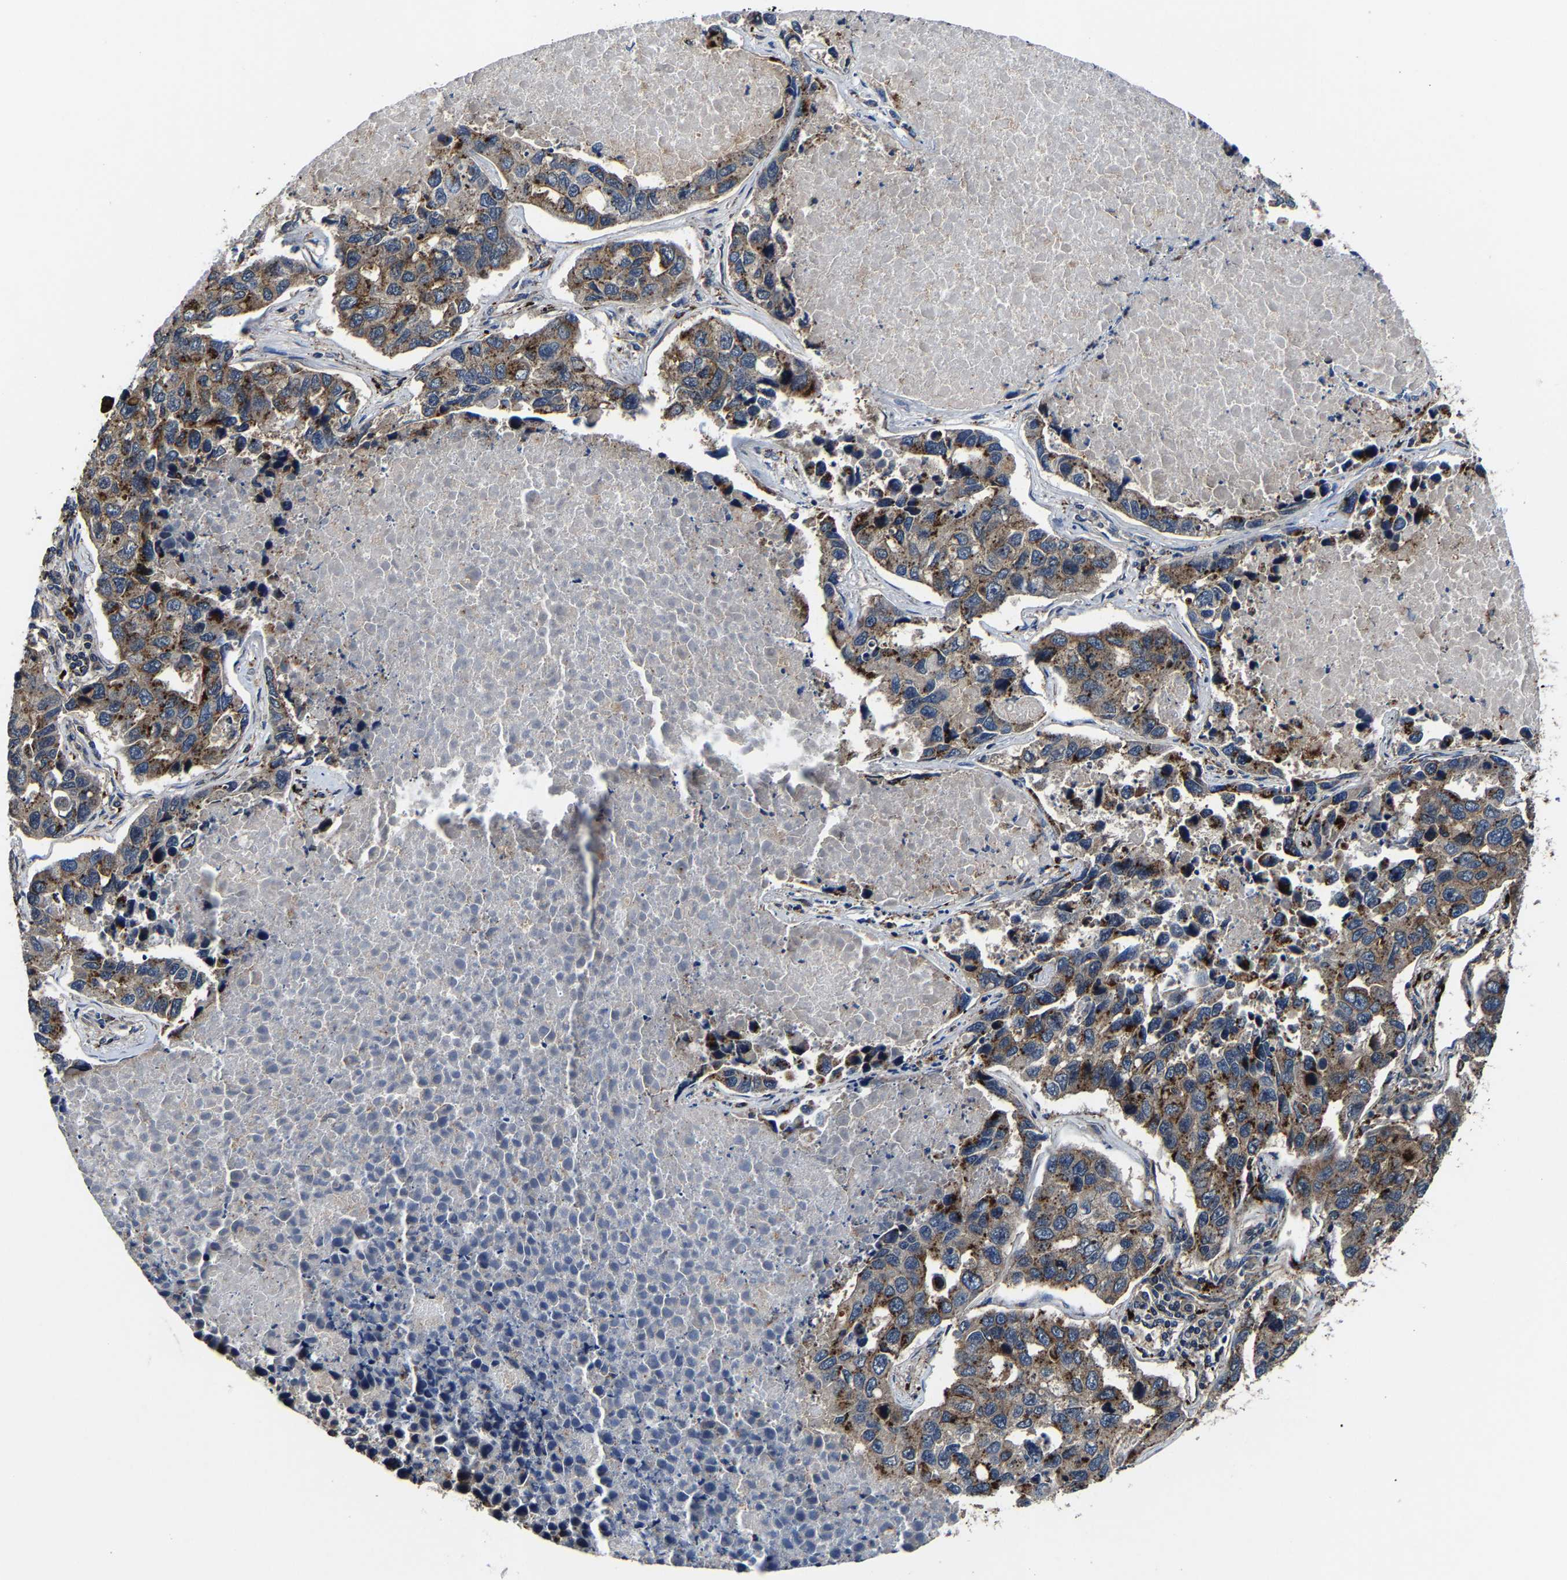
{"staining": {"intensity": "moderate", "quantity": "25%-75%", "location": "cytoplasmic/membranous"}, "tissue": "lung cancer", "cell_type": "Tumor cells", "image_type": "cancer", "snomed": [{"axis": "morphology", "description": "Adenocarcinoma, NOS"}, {"axis": "topography", "description": "Lung"}], "caption": "Protein expression analysis of human adenocarcinoma (lung) reveals moderate cytoplasmic/membranous expression in approximately 25%-75% of tumor cells. (DAB (3,3'-diaminobenzidine) IHC, brown staining for protein, blue staining for nuclei).", "gene": "ZCCHC7", "patient": {"sex": "male", "age": 64}}